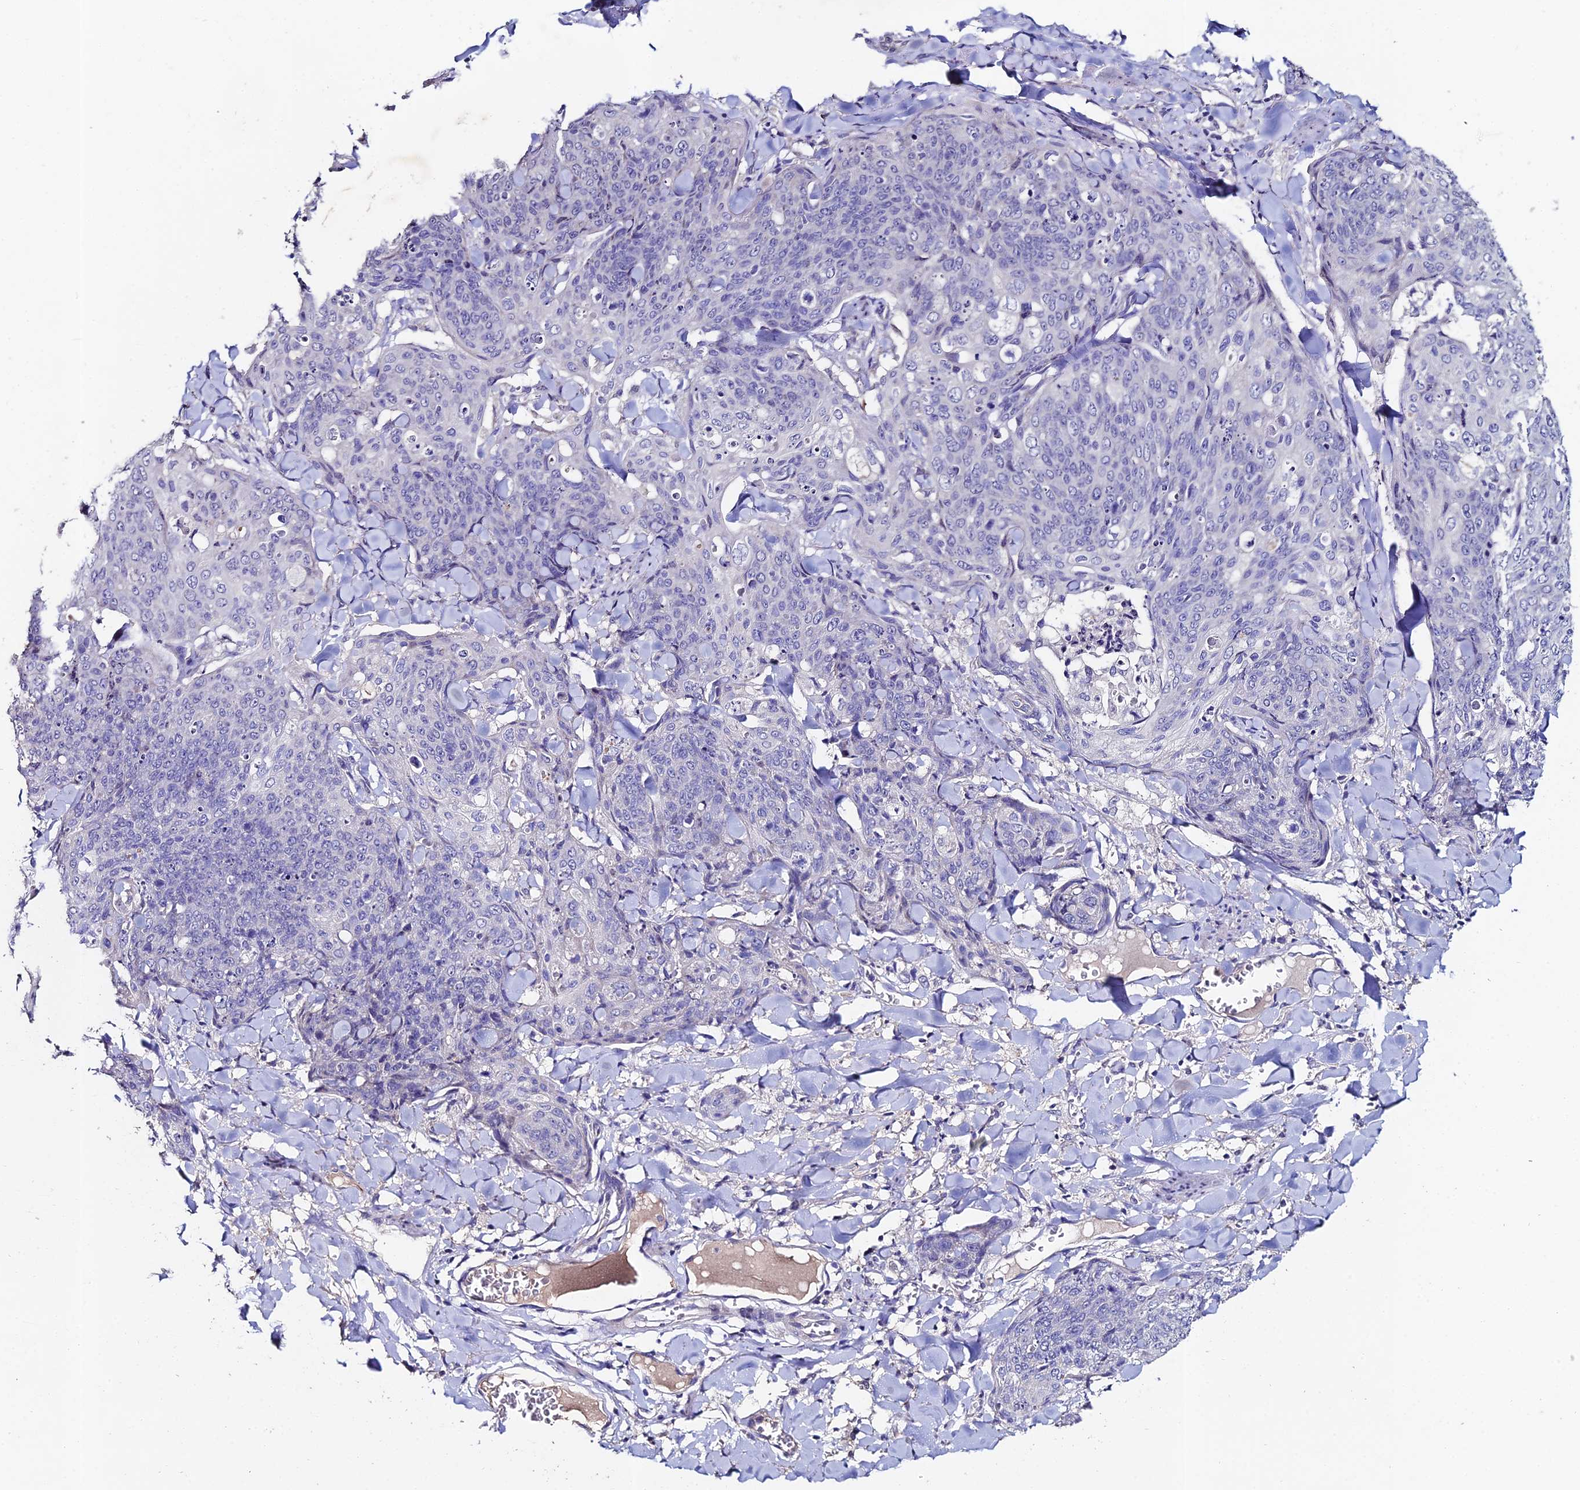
{"staining": {"intensity": "negative", "quantity": "none", "location": "none"}, "tissue": "skin cancer", "cell_type": "Tumor cells", "image_type": "cancer", "snomed": [{"axis": "morphology", "description": "Squamous cell carcinoma, NOS"}, {"axis": "topography", "description": "Skin"}, {"axis": "topography", "description": "Vulva"}], "caption": "Image shows no significant protein expression in tumor cells of skin cancer.", "gene": "ESRRG", "patient": {"sex": "female", "age": 85}}